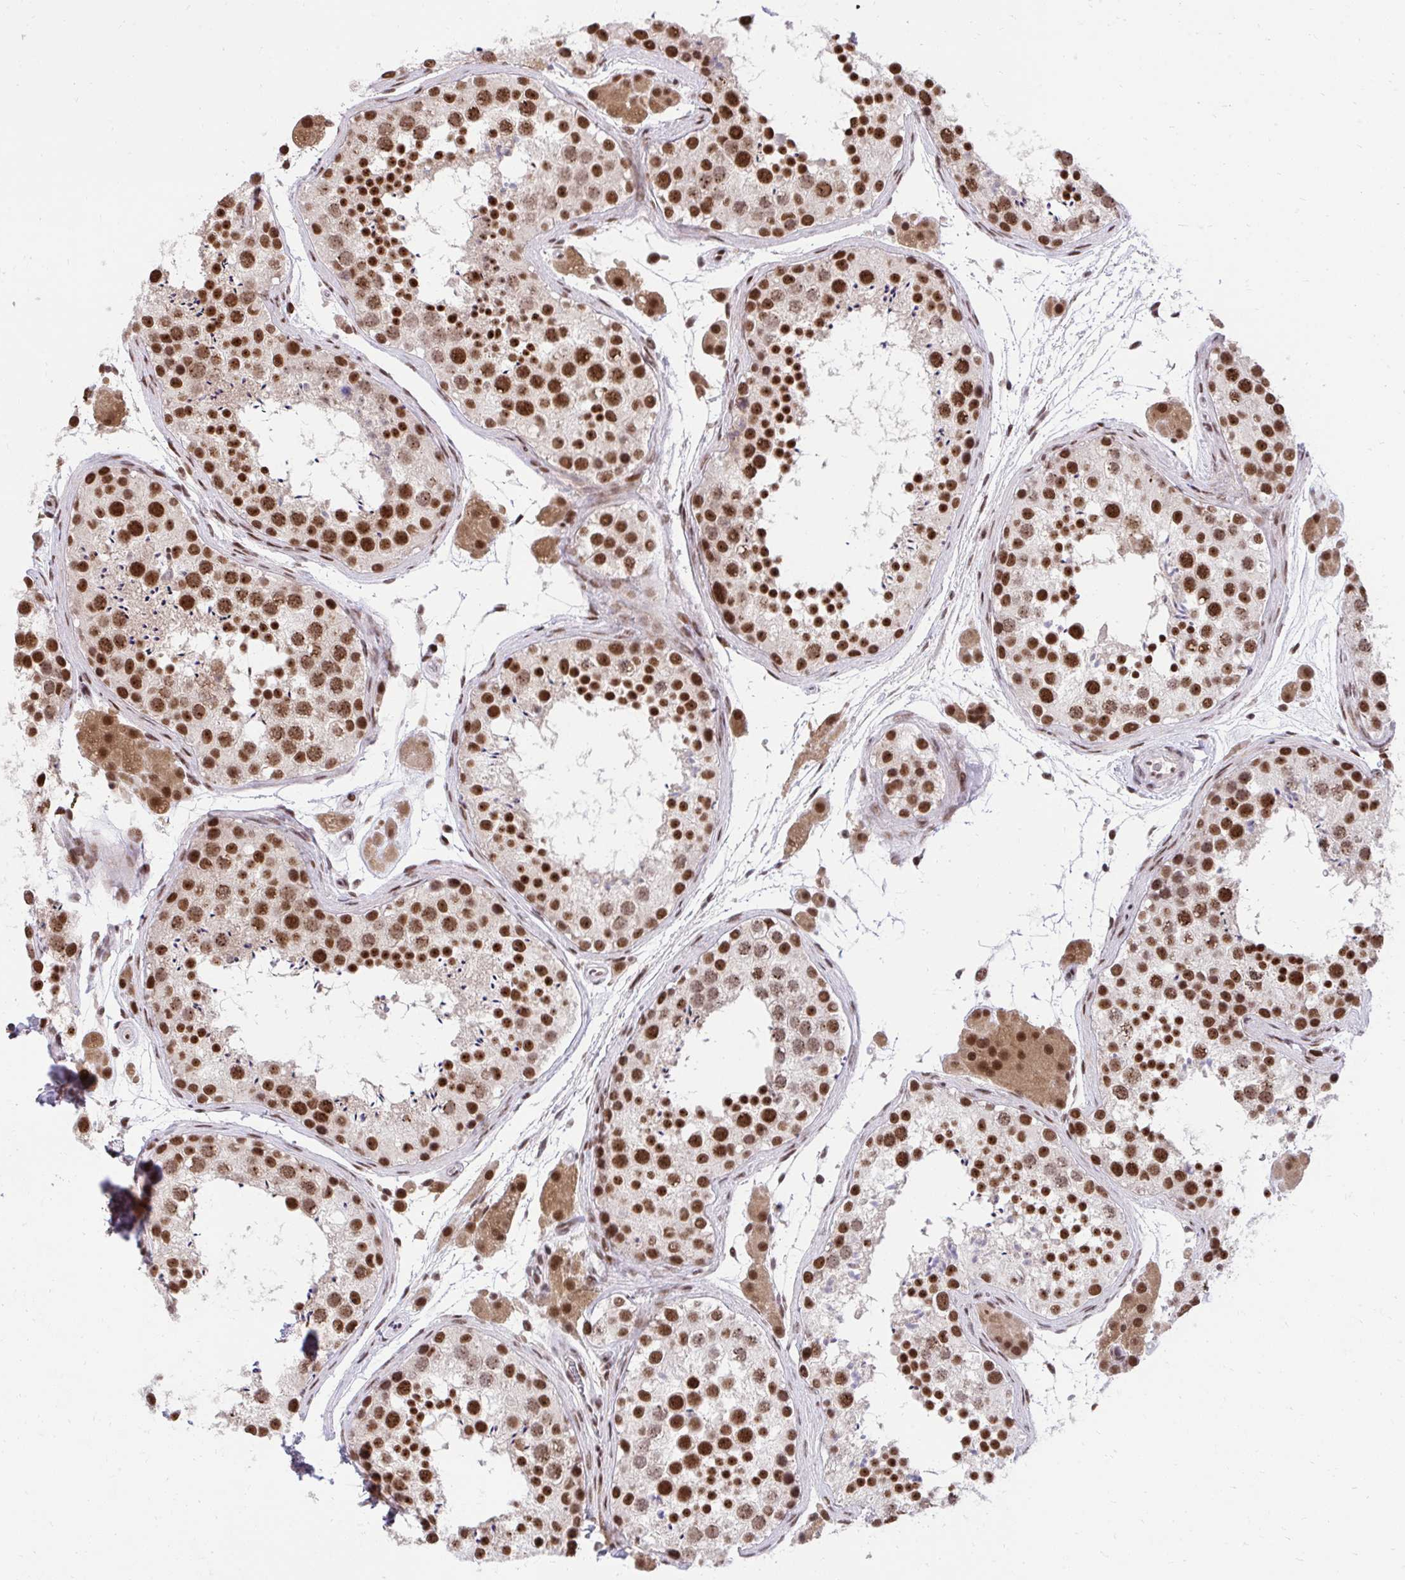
{"staining": {"intensity": "strong", "quantity": ">75%", "location": "nuclear"}, "tissue": "testis", "cell_type": "Cells in seminiferous ducts", "image_type": "normal", "snomed": [{"axis": "morphology", "description": "Normal tissue, NOS"}, {"axis": "topography", "description": "Testis"}], "caption": "Immunohistochemical staining of normal testis demonstrates high levels of strong nuclear expression in approximately >75% of cells in seminiferous ducts.", "gene": "SYNE4", "patient": {"sex": "male", "age": 41}}